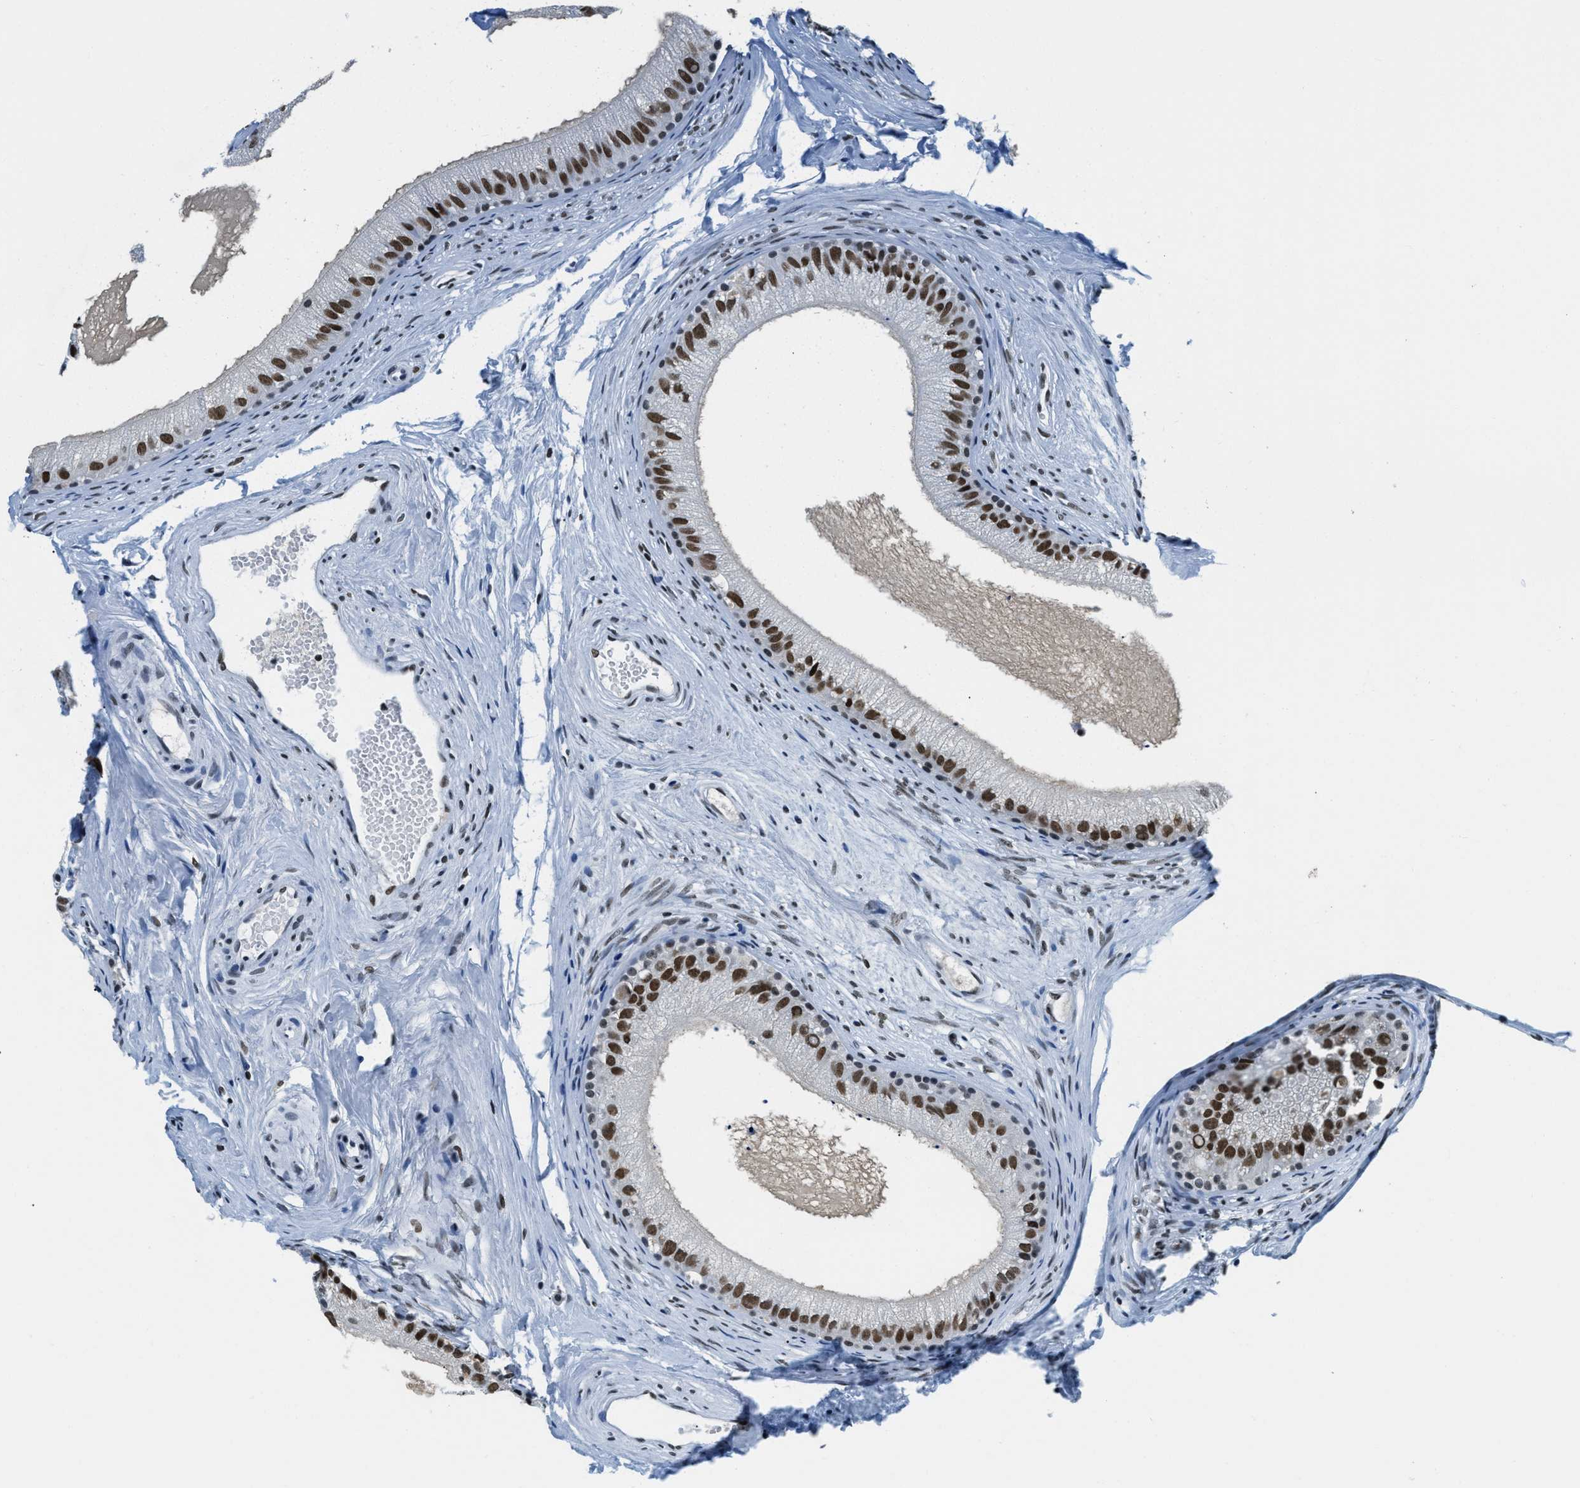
{"staining": {"intensity": "strong", "quantity": ">75%", "location": "nuclear"}, "tissue": "epididymis", "cell_type": "Glandular cells", "image_type": "normal", "snomed": [{"axis": "morphology", "description": "Normal tissue, NOS"}, {"axis": "topography", "description": "Epididymis"}], "caption": "IHC image of normal human epididymis stained for a protein (brown), which demonstrates high levels of strong nuclear positivity in approximately >75% of glandular cells.", "gene": "TOP1", "patient": {"sex": "male", "age": 56}}